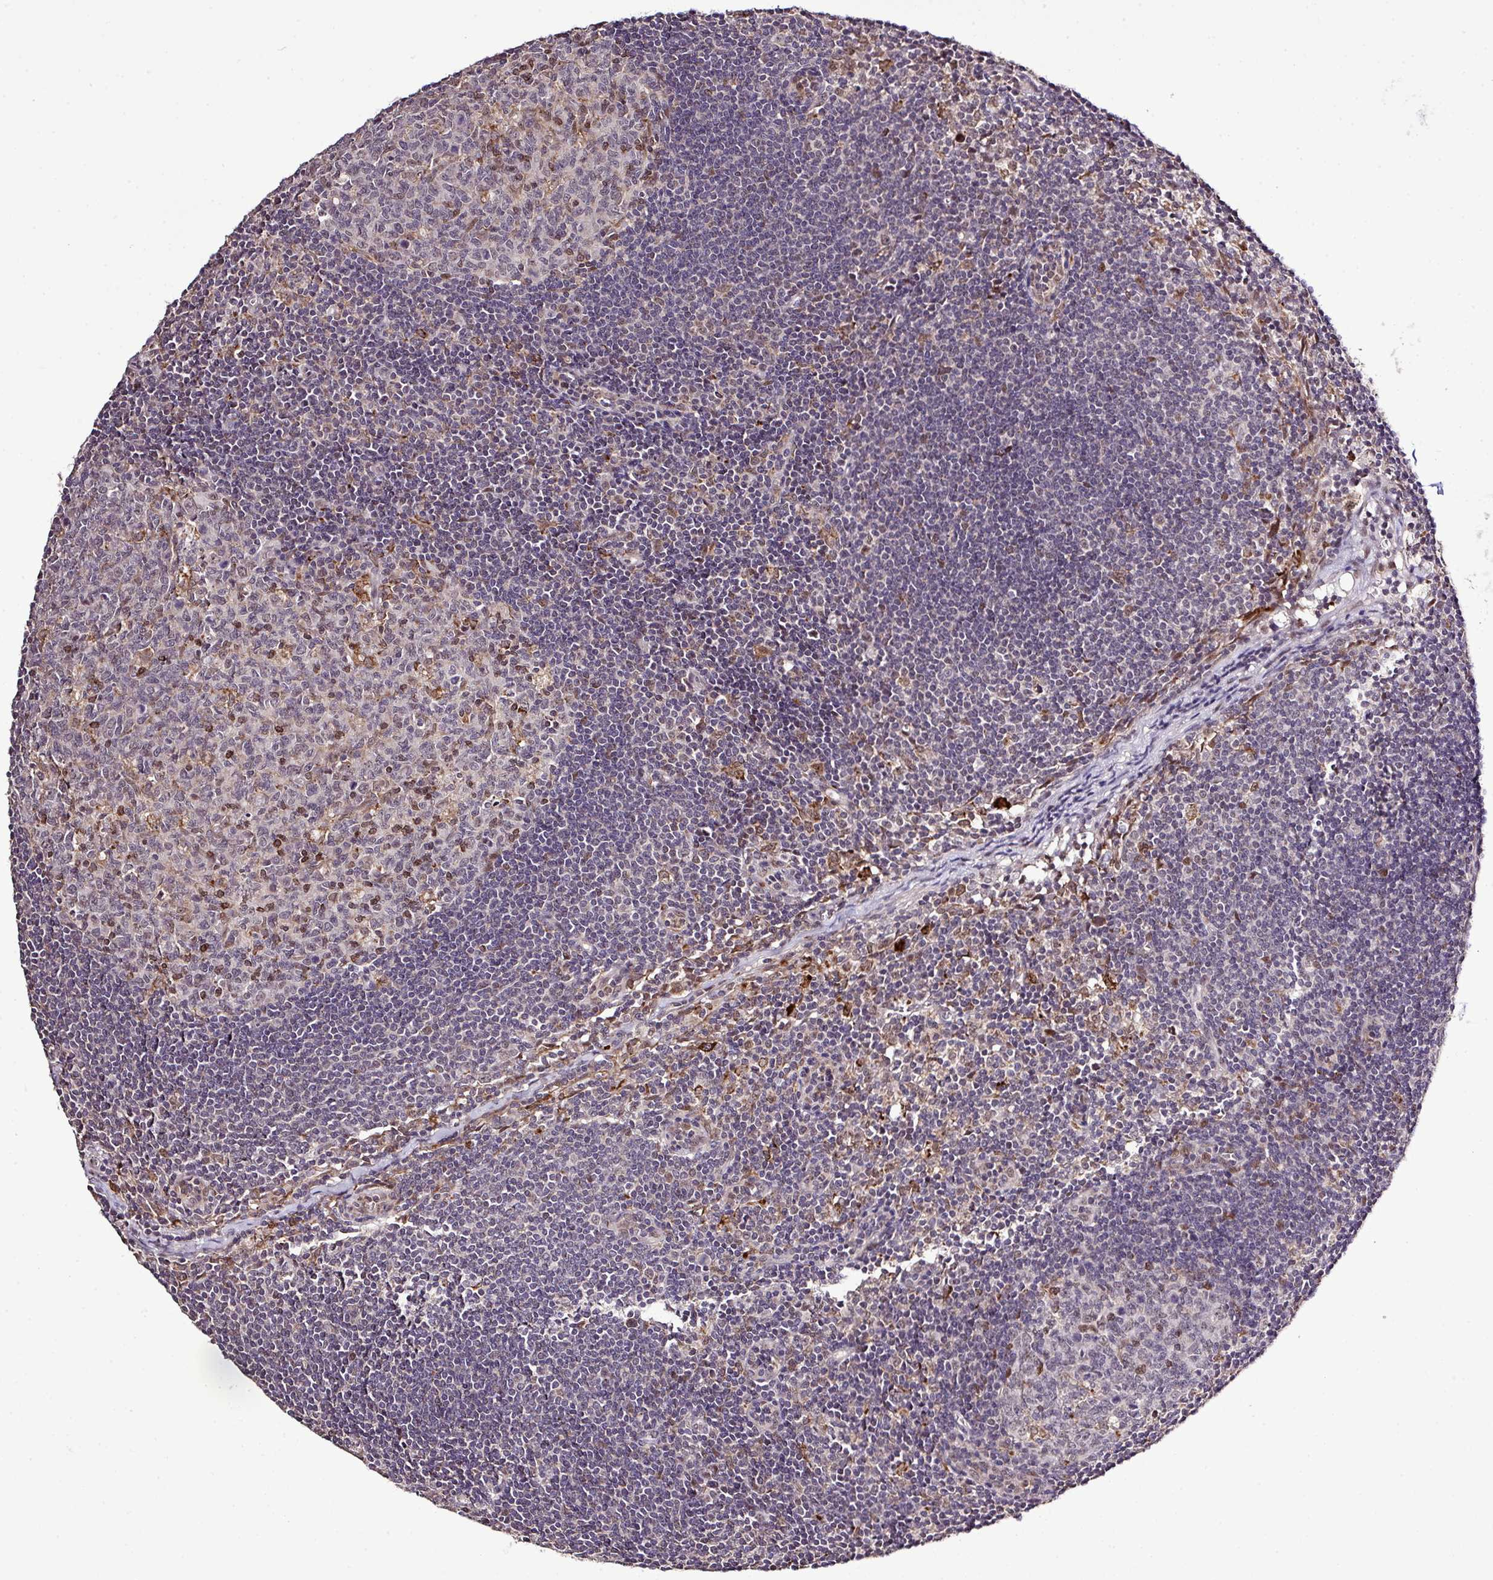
{"staining": {"intensity": "moderate", "quantity": "<25%", "location": "nuclear"}, "tissue": "lymph node", "cell_type": "Germinal center cells", "image_type": "normal", "snomed": [{"axis": "morphology", "description": "Normal tissue, NOS"}, {"axis": "topography", "description": "Lymph node"}], "caption": "High-magnification brightfield microscopy of unremarkable lymph node stained with DAB (3,3'-diaminobenzidine) (brown) and counterstained with hematoxylin (blue). germinal center cells exhibit moderate nuclear staining is identified in about<25% of cells. Using DAB (brown) and hematoxylin (blue) stains, captured at high magnification using brightfield microscopy.", "gene": "SMCO4", "patient": {"sex": "female", "age": 29}}